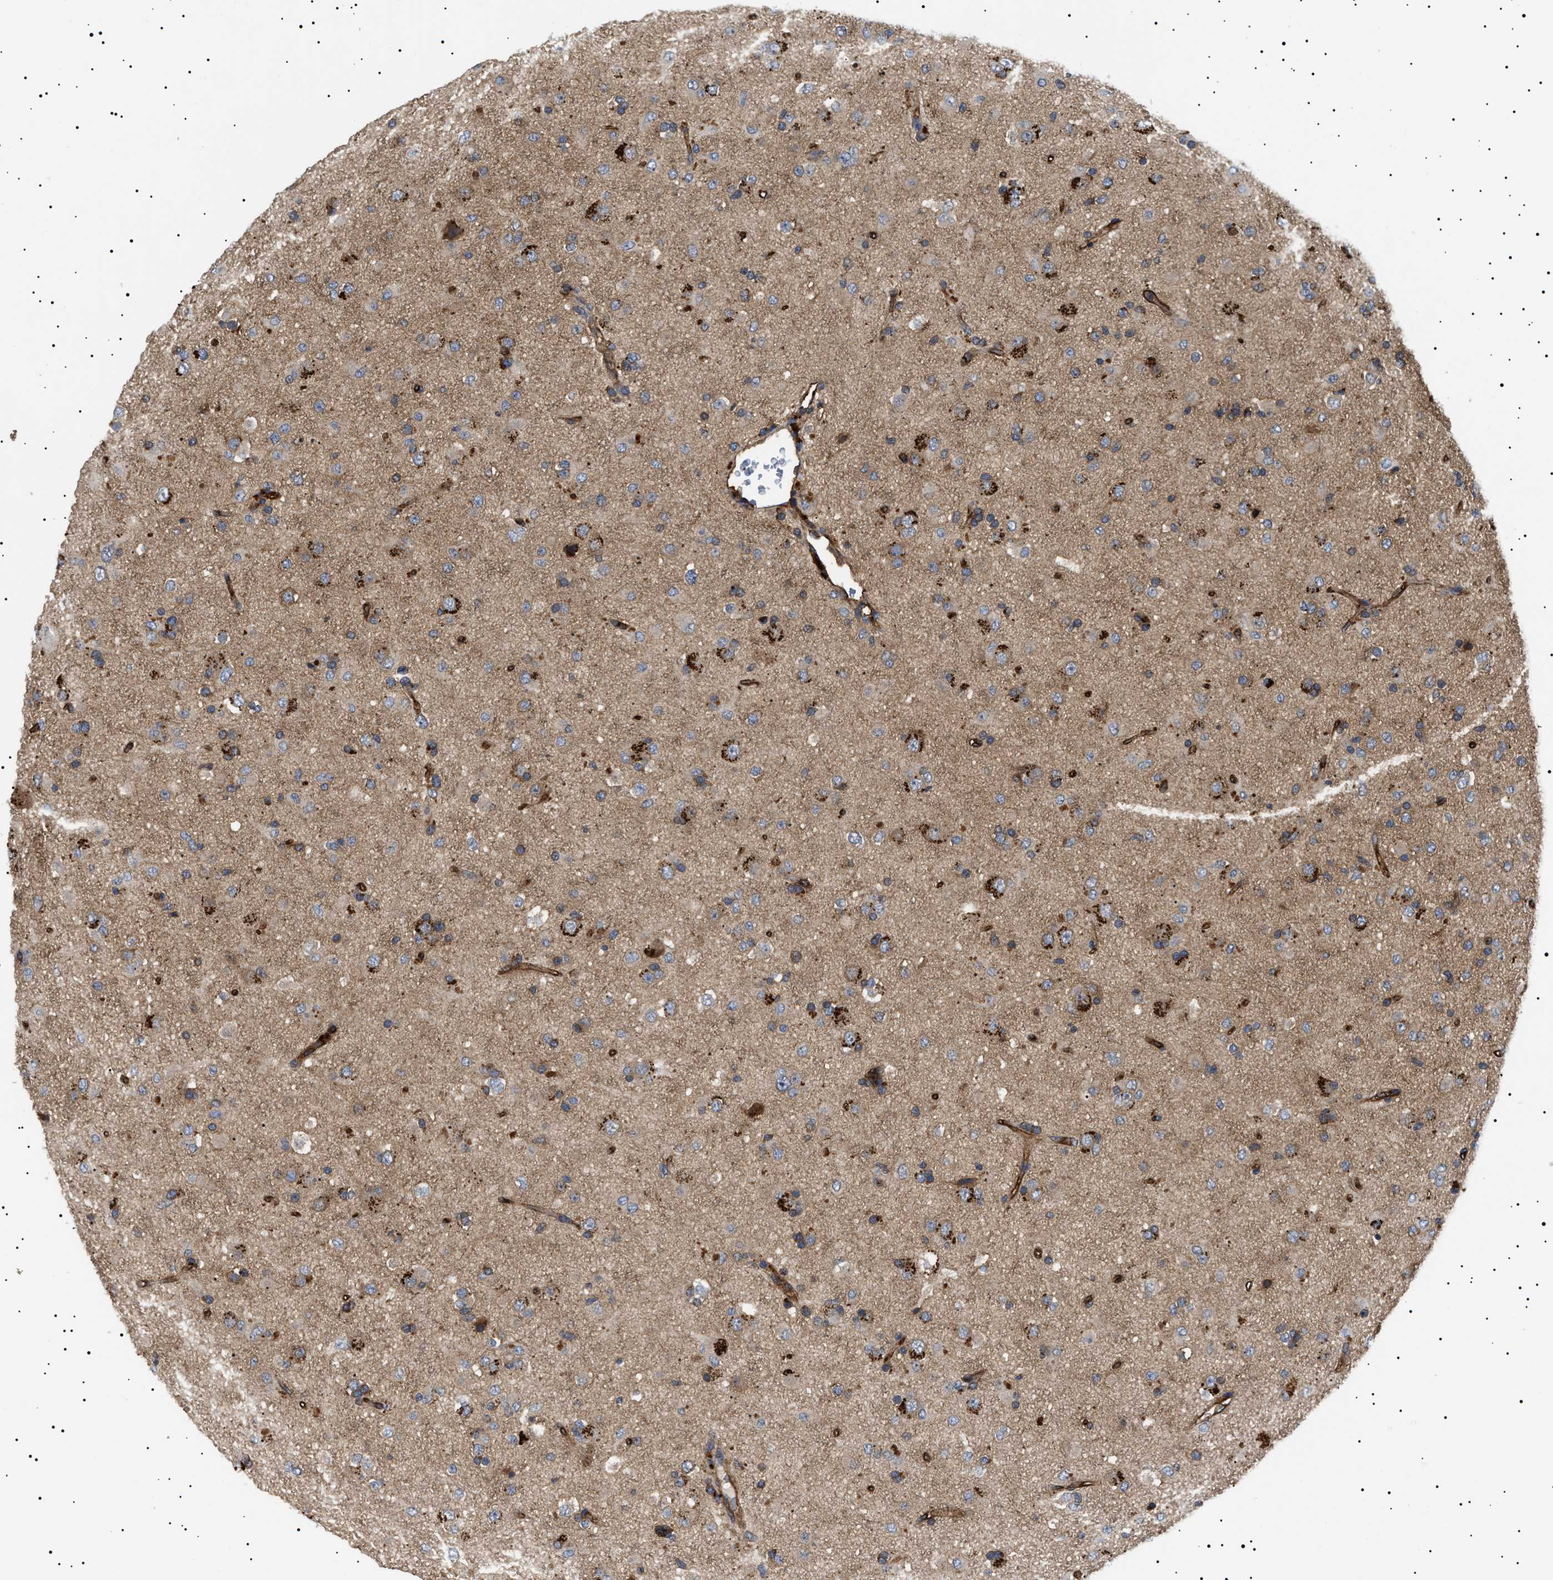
{"staining": {"intensity": "moderate", "quantity": "<25%", "location": "cytoplasmic/membranous"}, "tissue": "glioma", "cell_type": "Tumor cells", "image_type": "cancer", "snomed": [{"axis": "morphology", "description": "Glioma, malignant, Low grade"}, {"axis": "topography", "description": "Brain"}], "caption": "About <25% of tumor cells in glioma display moderate cytoplasmic/membranous protein positivity as visualized by brown immunohistochemical staining.", "gene": "TPP2", "patient": {"sex": "male", "age": 65}}